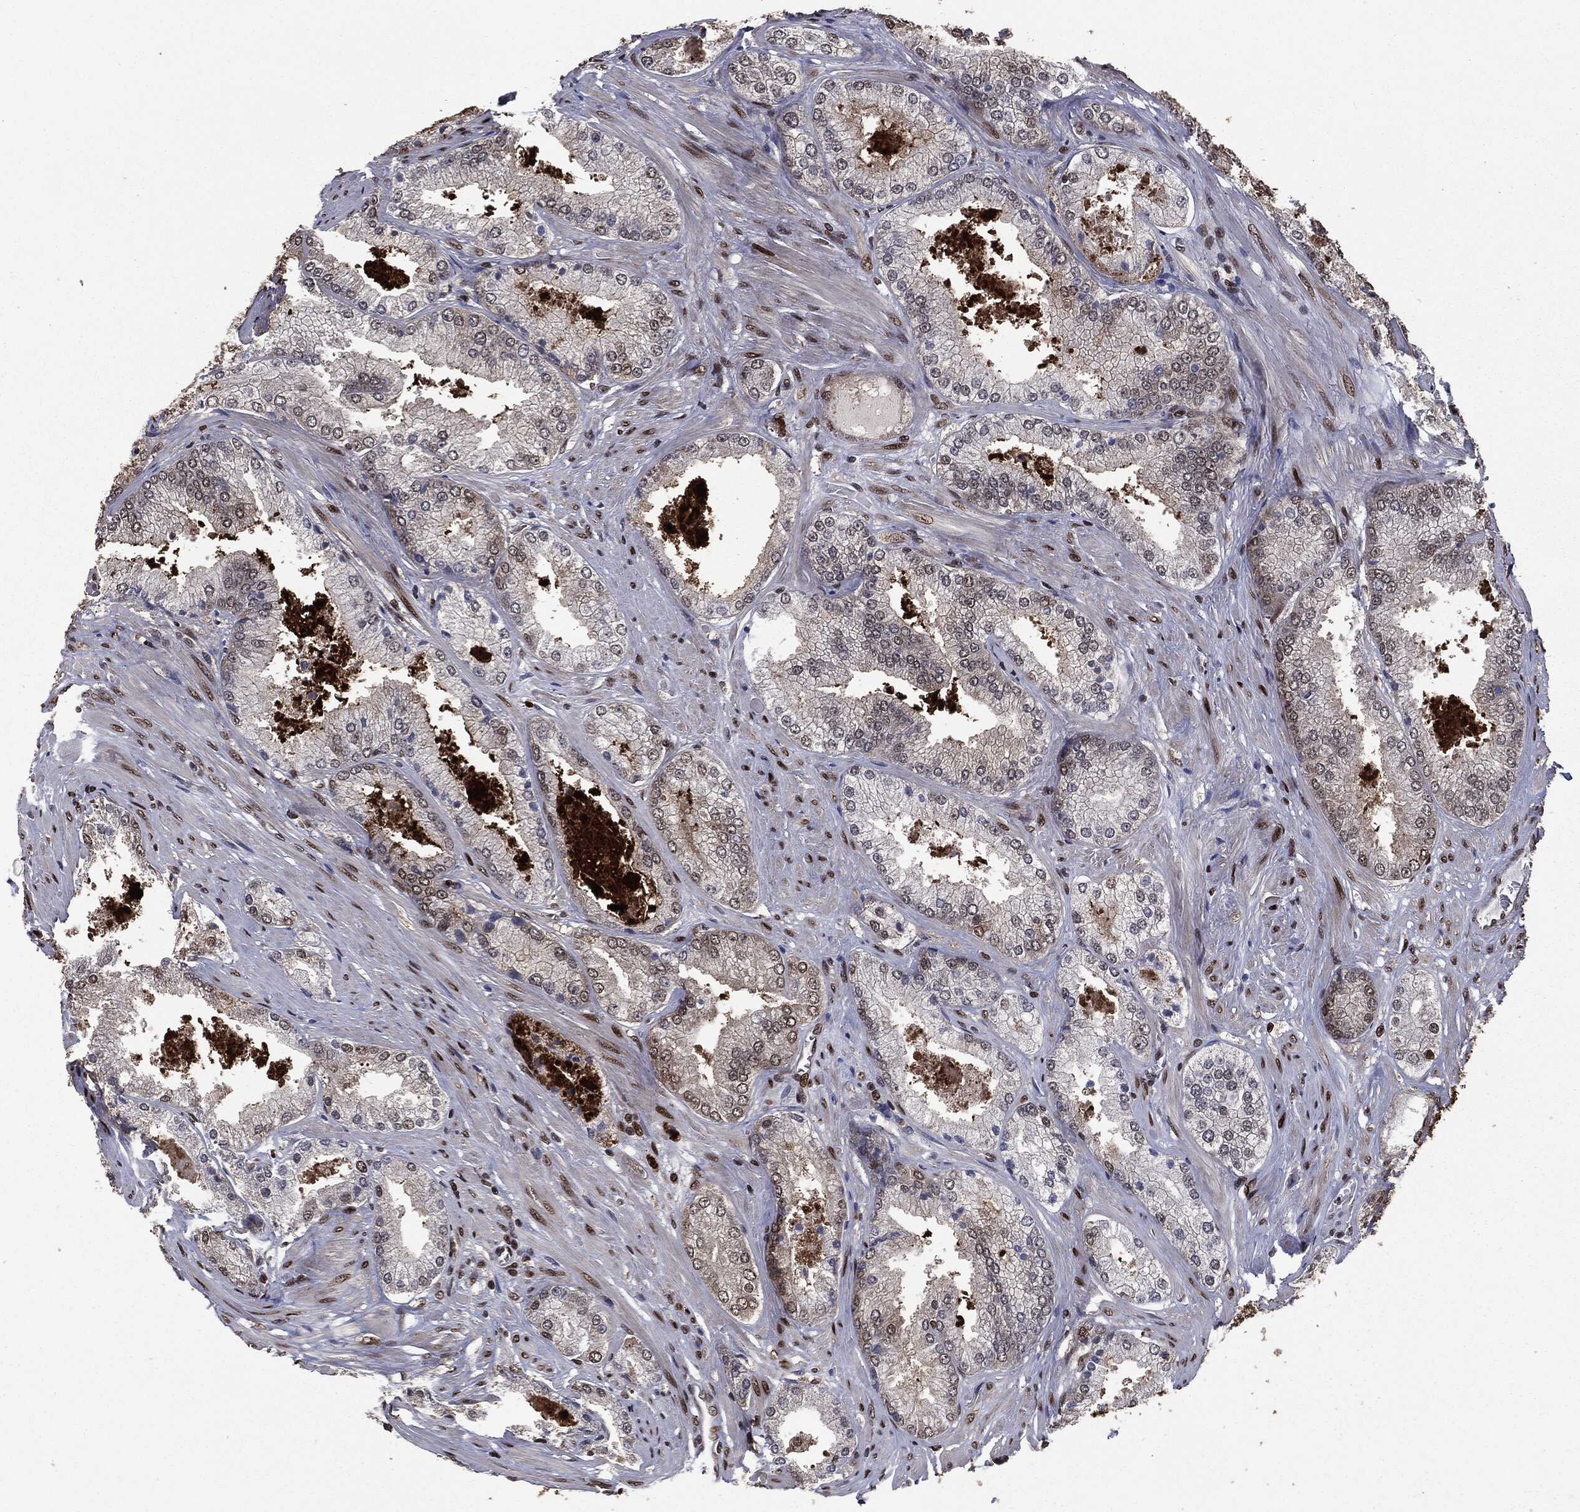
{"staining": {"intensity": "negative", "quantity": "none", "location": "none"}, "tissue": "prostate cancer", "cell_type": "Tumor cells", "image_type": "cancer", "snomed": [{"axis": "morphology", "description": "Adenocarcinoma, Low grade"}, {"axis": "topography", "description": "Prostate"}], "caption": "The histopathology image demonstrates no staining of tumor cells in prostate cancer.", "gene": "DVL2", "patient": {"sex": "male", "age": 68}}